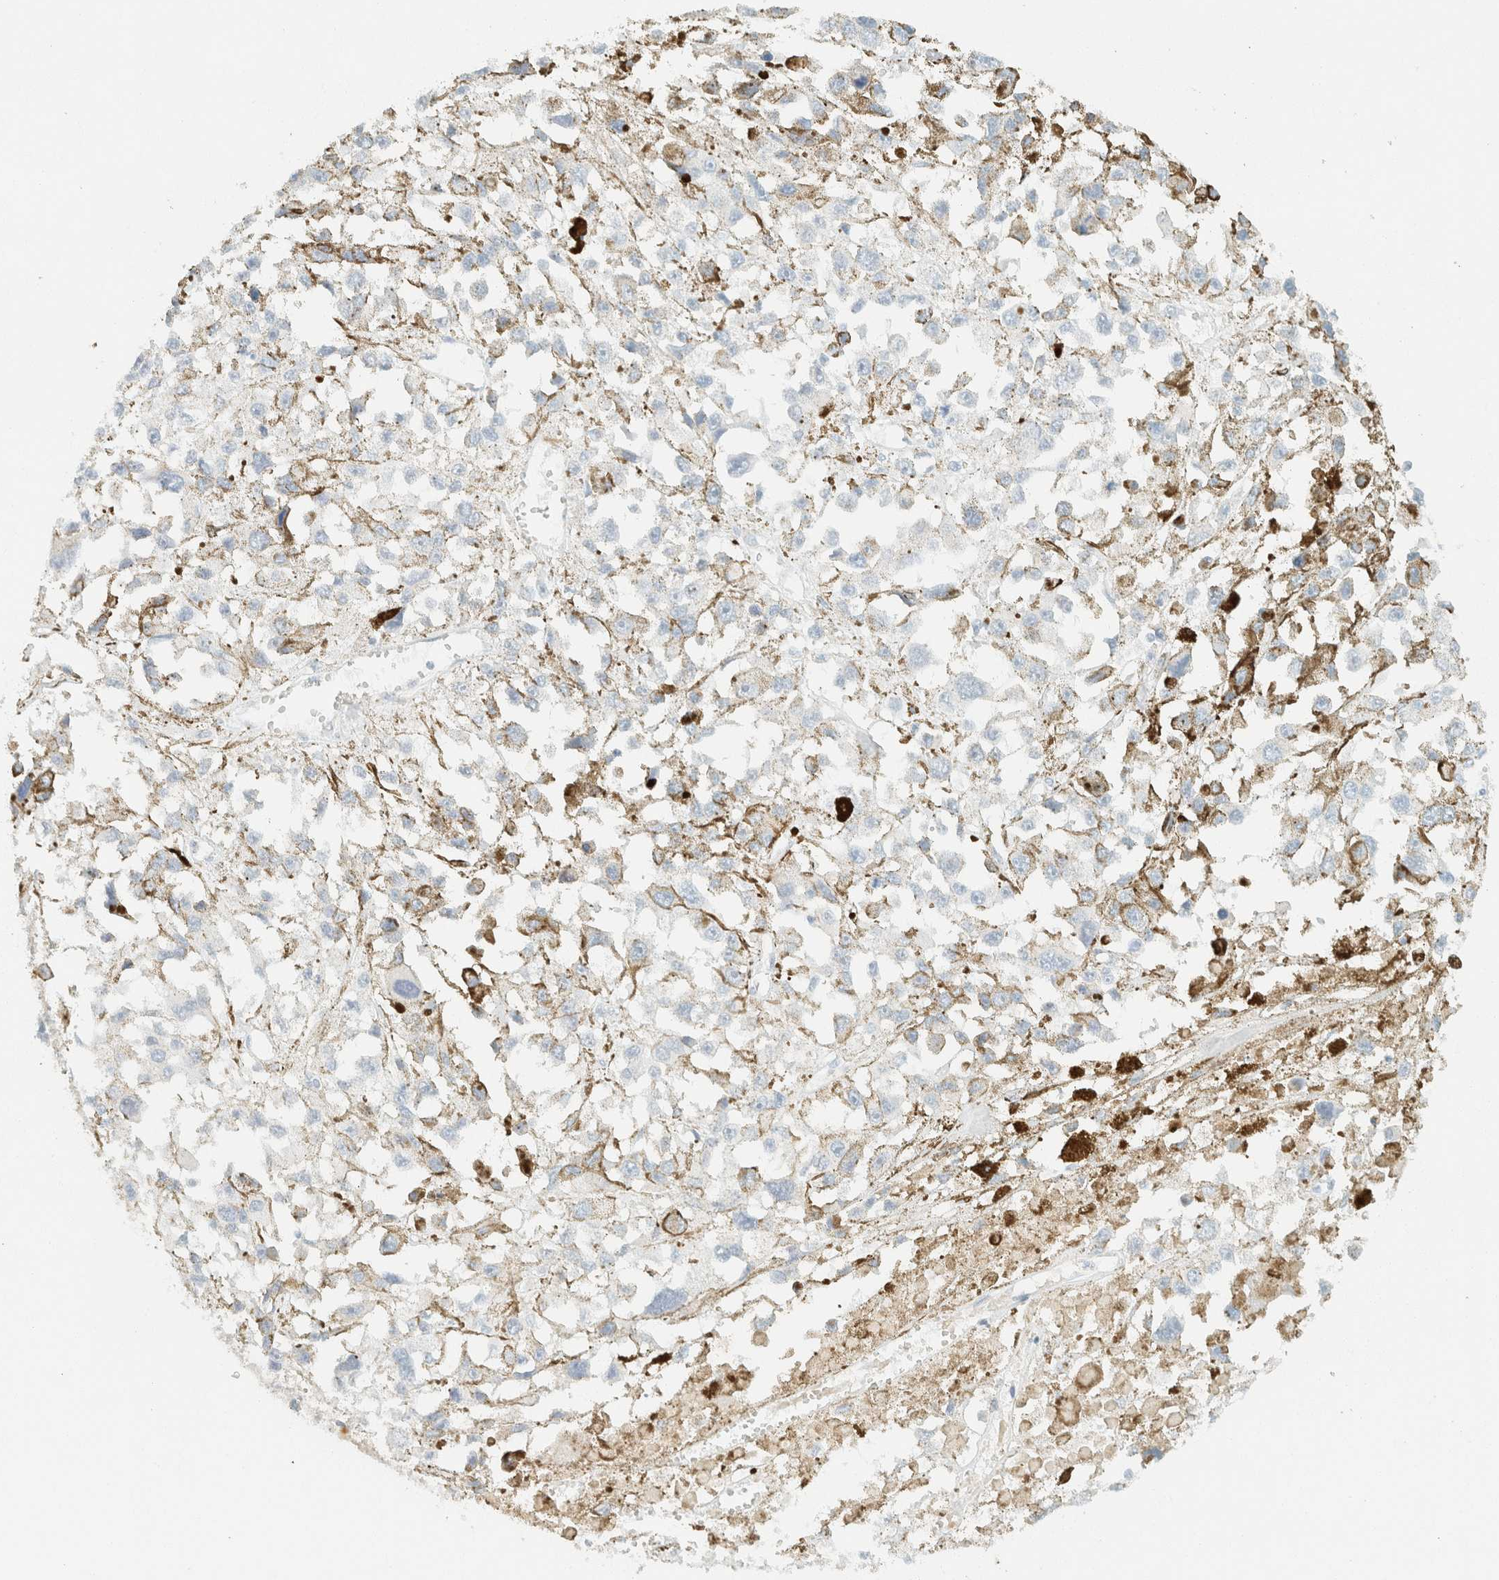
{"staining": {"intensity": "negative", "quantity": "none", "location": "none"}, "tissue": "melanoma", "cell_type": "Tumor cells", "image_type": "cancer", "snomed": [{"axis": "morphology", "description": "Malignant melanoma, Metastatic site"}, {"axis": "topography", "description": "Lymph node"}], "caption": "Immunohistochemistry histopathology image of melanoma stained for a protein (brown), which reveals no staining in tumor cells. (IHC, brightfield microscopy, high magnification).", "gene": "GPA33", "patient": {"sex": "male", "age": 59}}